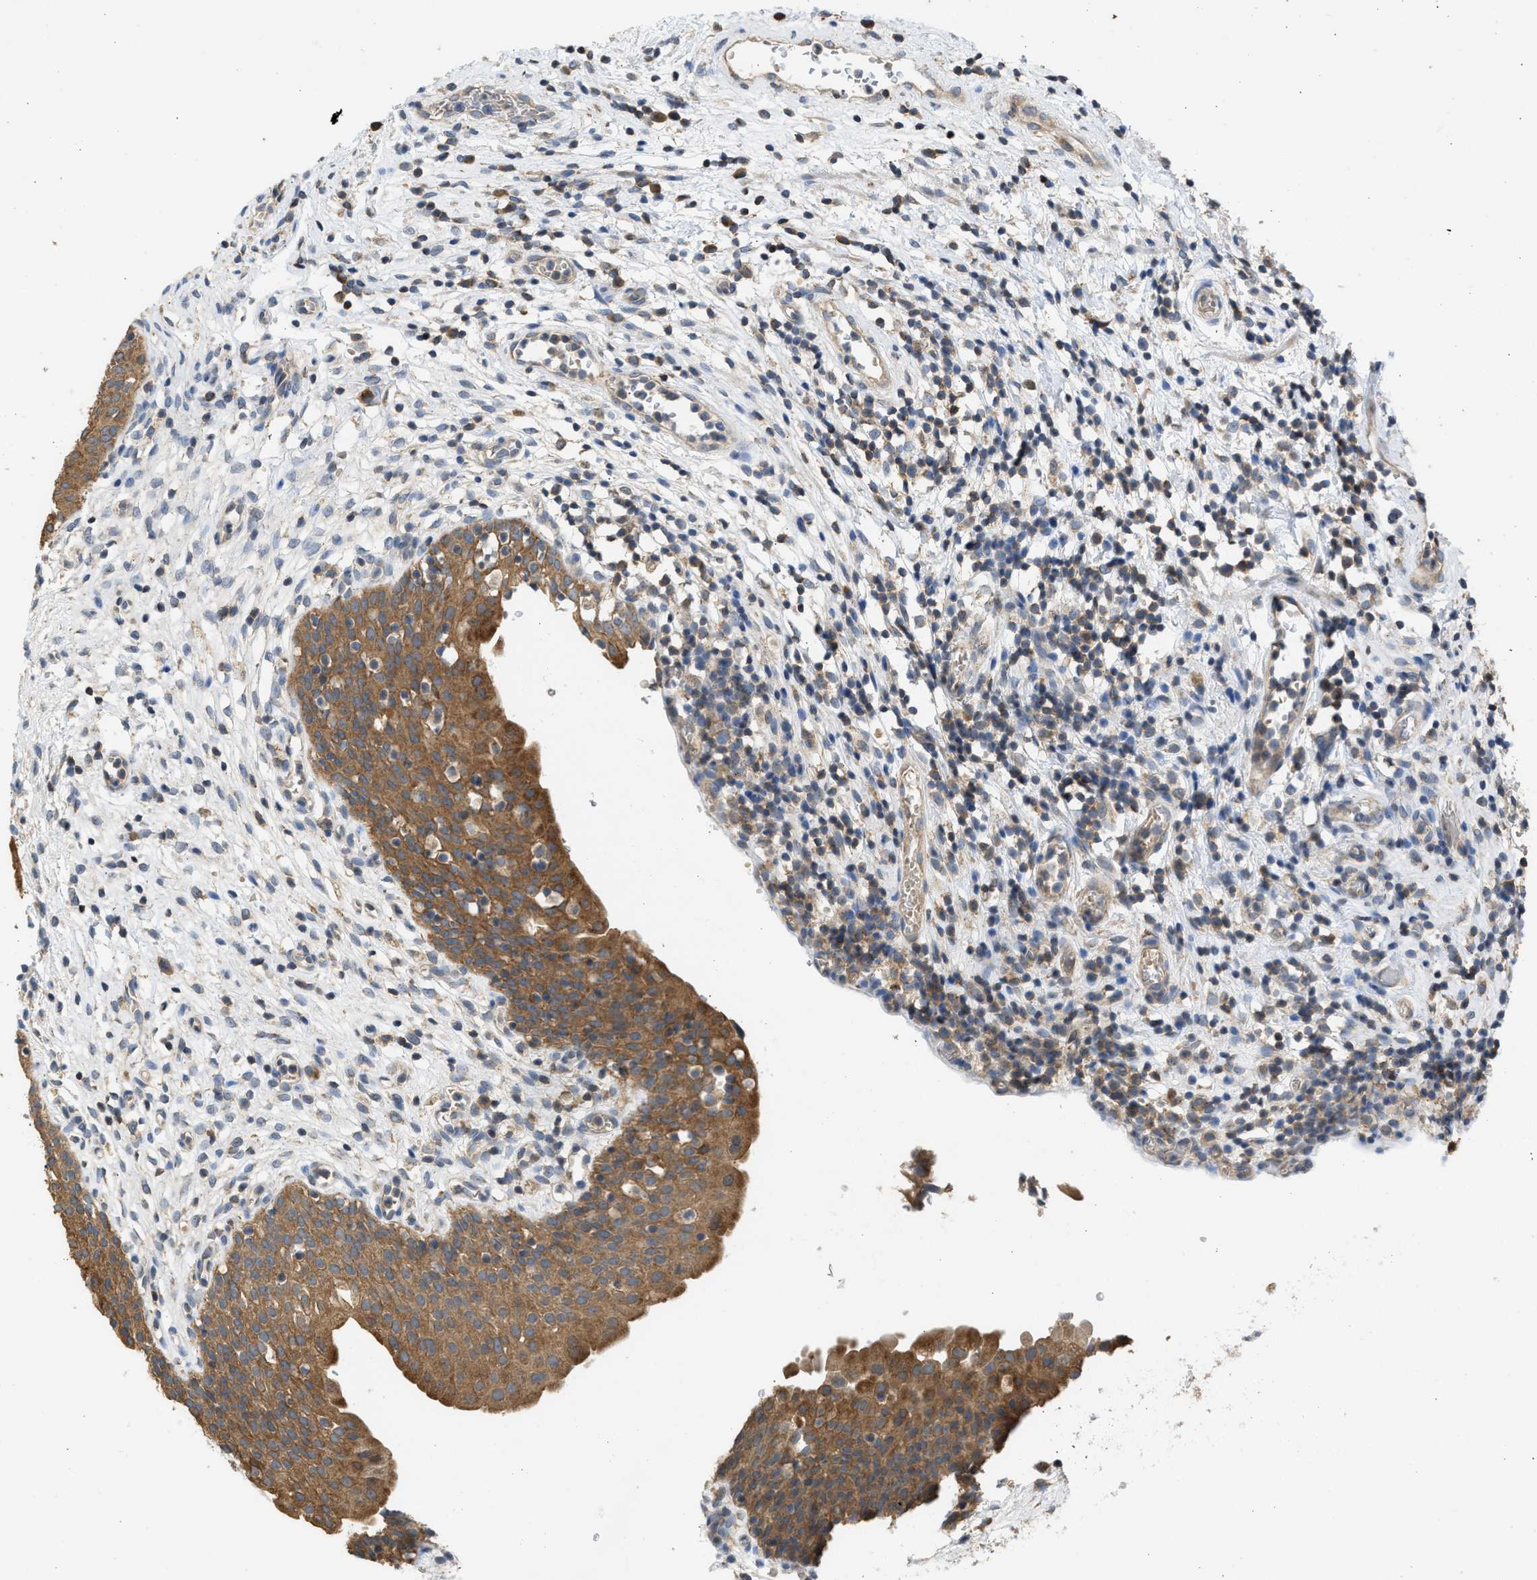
{"staining": {"intensity": "moderate", "quantity": ">75%", "location": "cytoplasmic/membranous"}, "tissue": "urinary bladder", "cell_type": "Urothelial cells", "image_type": "normal", "snomed": [{"axis": "morphology", "description": "Normal tissue, NOS"}, {"axis": "topography", "description": "Urinary bladder"}], "caption": "IHC of normal human urinary bladder exhibits medium levels of moderate cytoplasmic/membranous positivity in about >75% of urothelial cells. The protein is shown in brown color, while the nuclei are stained blue.", "gene": "CYP1A1", "patient": {"sex": "male", "age": 37}}